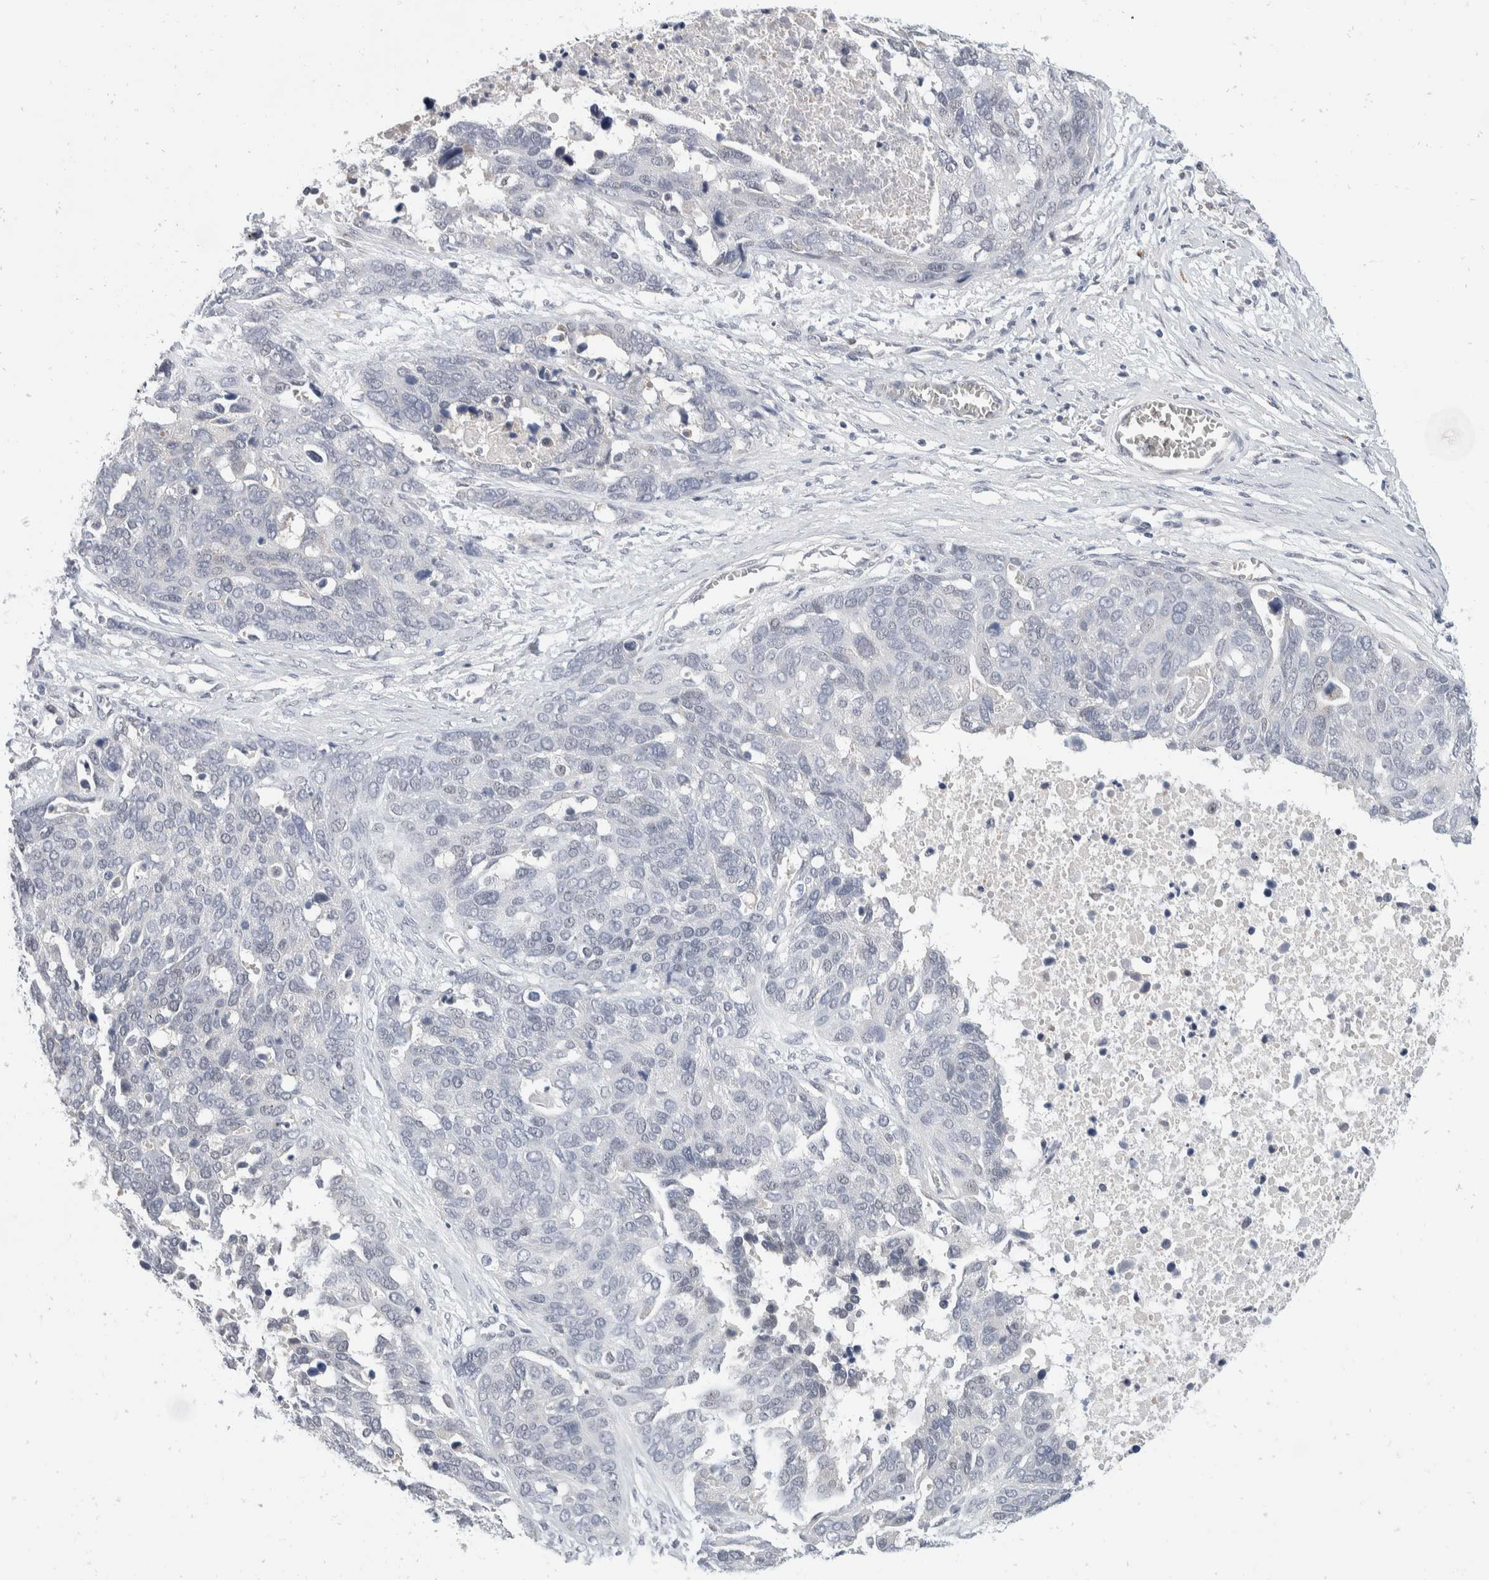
{"staining": {"intensity": "negative", "quantity": "none", "location": "none"}, "tissue": "ovarian cancer", "cell_type": "Tumor cells", "image_type": "cancer", "snomed": [{"axis": "morphology", "description": "Cystadenocarcinoma, serous, NOS"}, {"axis": "topography", "description": "Ovary"}], "caption": "This photomicrograph is of ovarian serous cystadenocarcinoma stained with IHC to label a protein in brown with the nuclei are counter-stained blue. There is no expression in tumor cells.", "gene": "CATSPERD", "patient": {"sex": "female", "age": 44}}